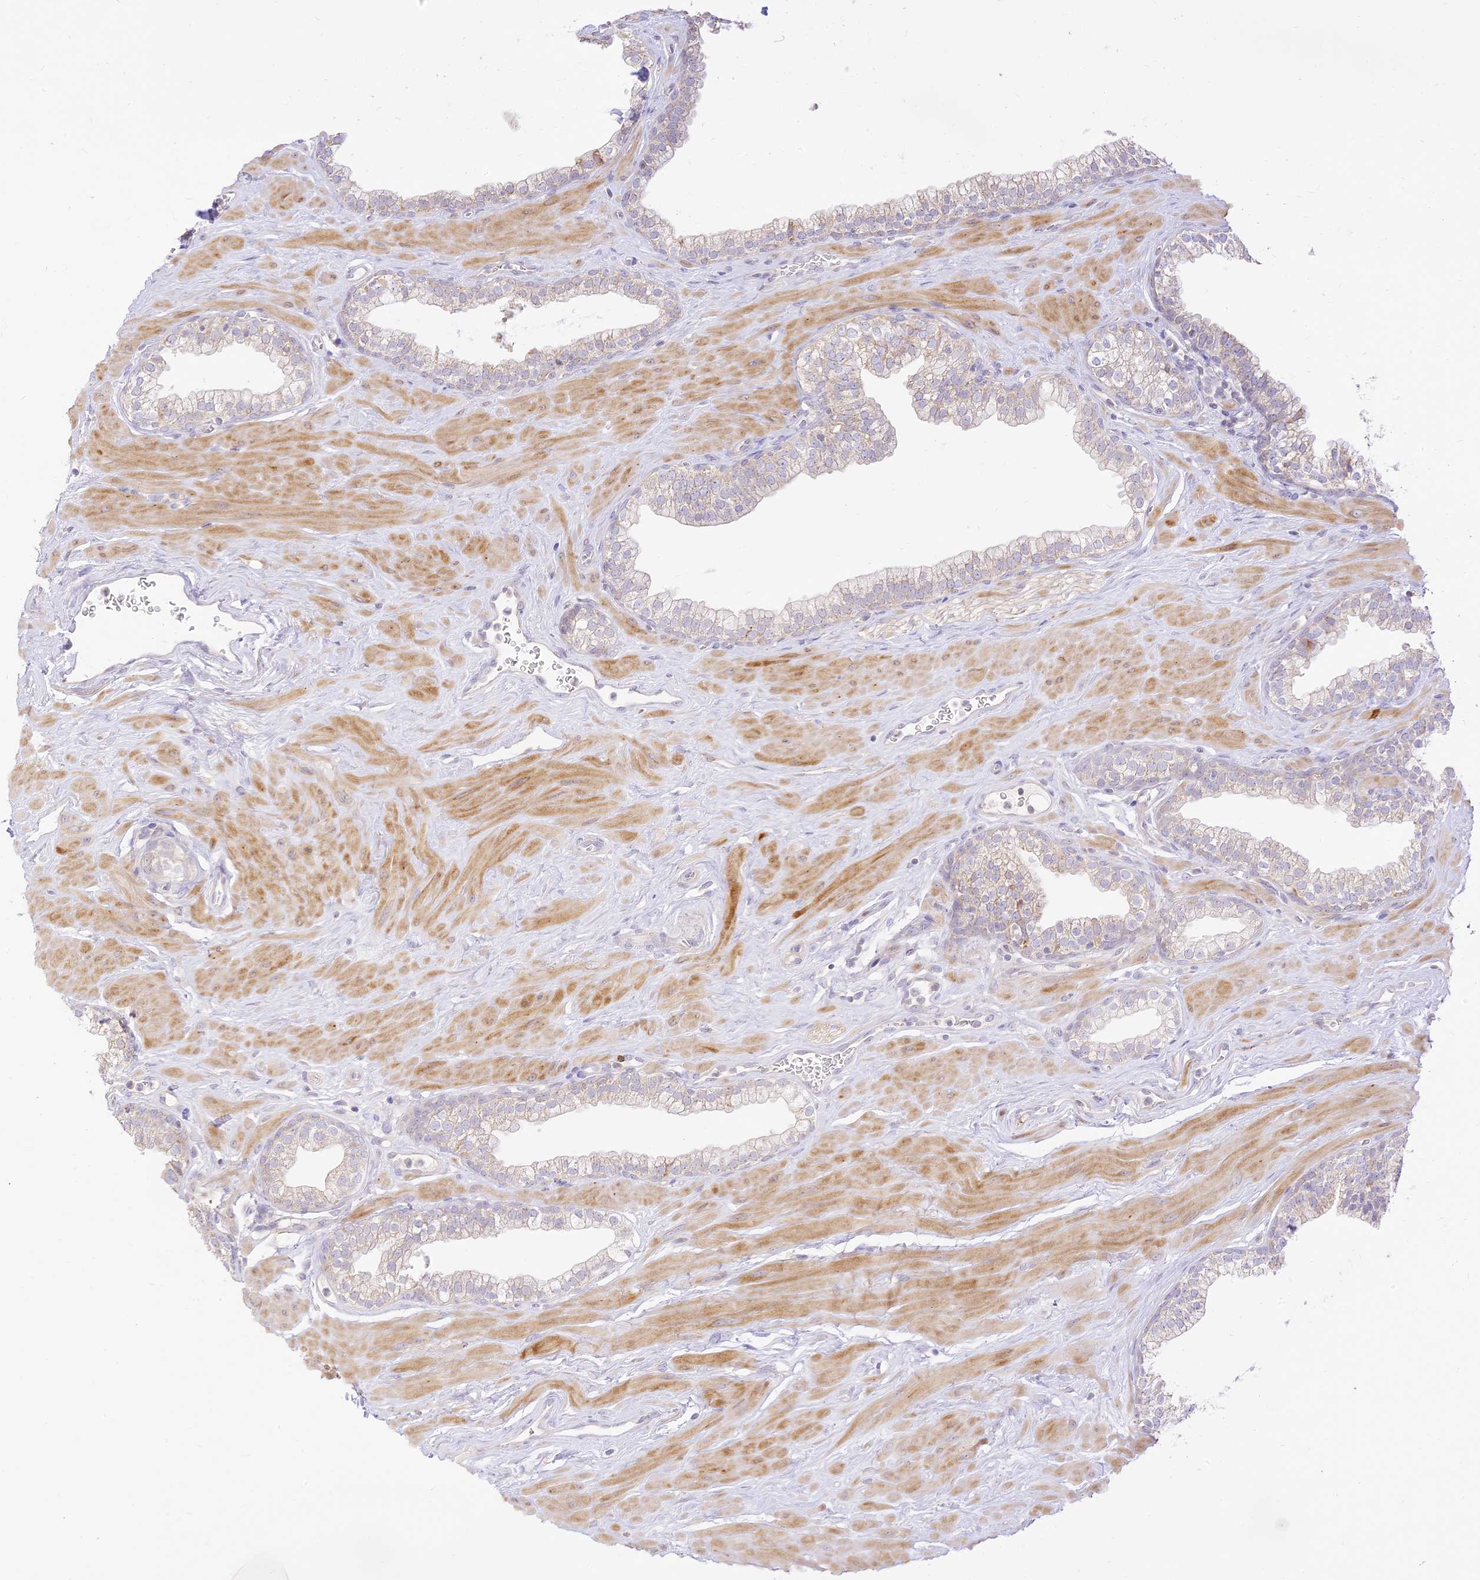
{"staining": {"intensity": "weak", "quantity": "<25%", "location": "cytoplasmic/membranous"}, "tissue": "prostate", "cell_type": "Glandular cells", "image_type": "normal", "snomed": [{"axis": "morphology", "description": "Normal tissue, NOS"}, {"axis": "morphology", "description": "Urothelial carcinoma, Low grade"}, {"axis": "topography", "description": "Urinary bladder"}, {"axis": "topography", "description": "Prostate"}], "caption": "A high-resolution histopathology image shows IHC staining of normal prostate, which reveals no significant positivity in glandular cells.", "gene": "LRRC15", "patient": {"sex": "male", "age": 60}}